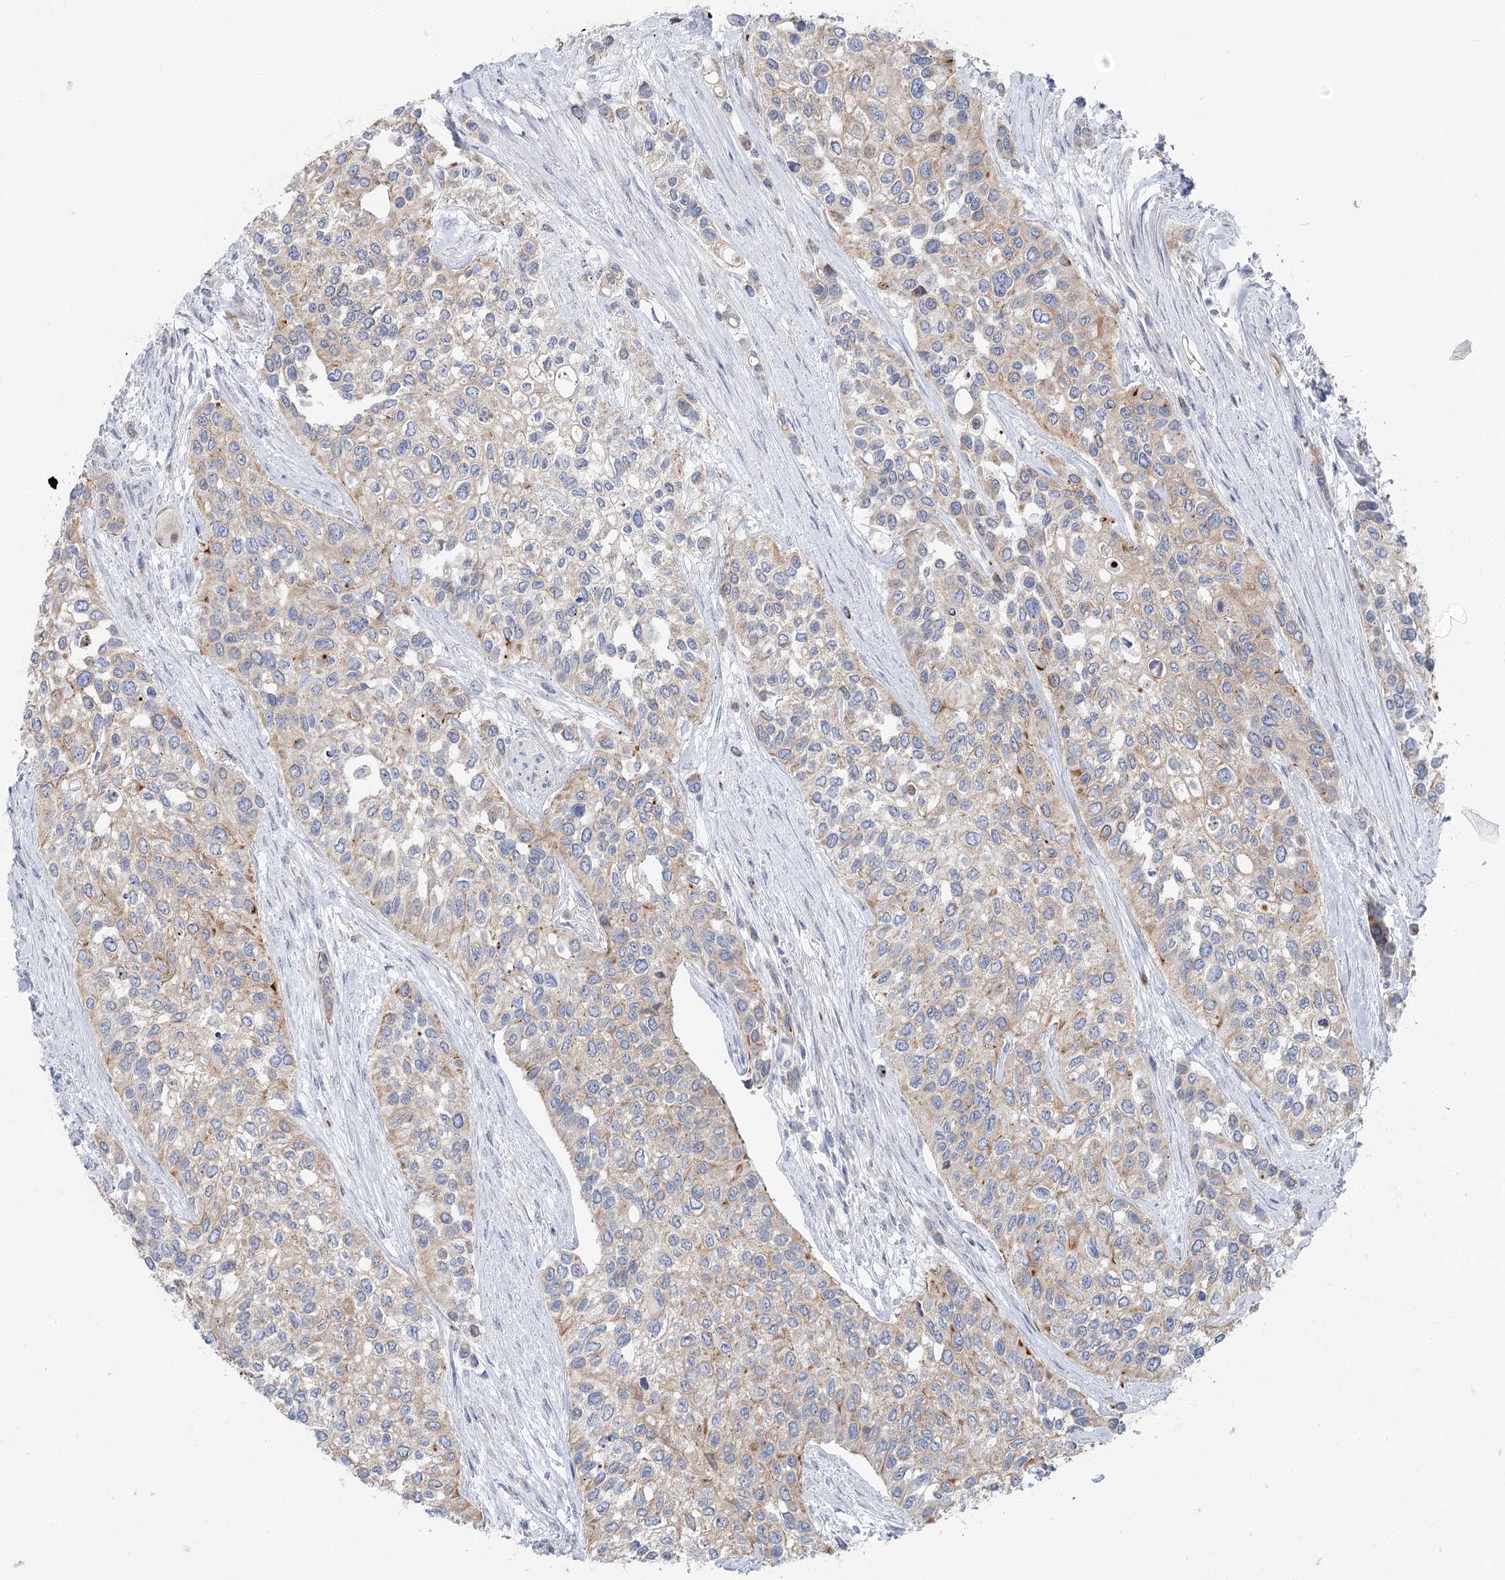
{"staining": {"intensity": "moderate", "quantity": "<25%", "location": "cytoplasmic/membranous"}, "tissue": "urothelial cancer", "cell_type": "Tumor cells", "image_type": "cancer", "snomed": [{"axis": "morphology", "description": "Normal tissue, NOS"}, {"axis": "morphology", "description": "Urothelial carcinoma, High grade"}, {"axis": "topography", "description": "Vascular tissue"}, {"axis": "topography", "description": "Urinary bladder"}], "caption": "Human high-grade urothelial carcinoma stained with a brown dye reveals moderate cytoplasmic/membranous positive expression in approximately <25% of tumor cells.", "gene": "SCN11A", "patient": {"sex": "female", "age": 56}}